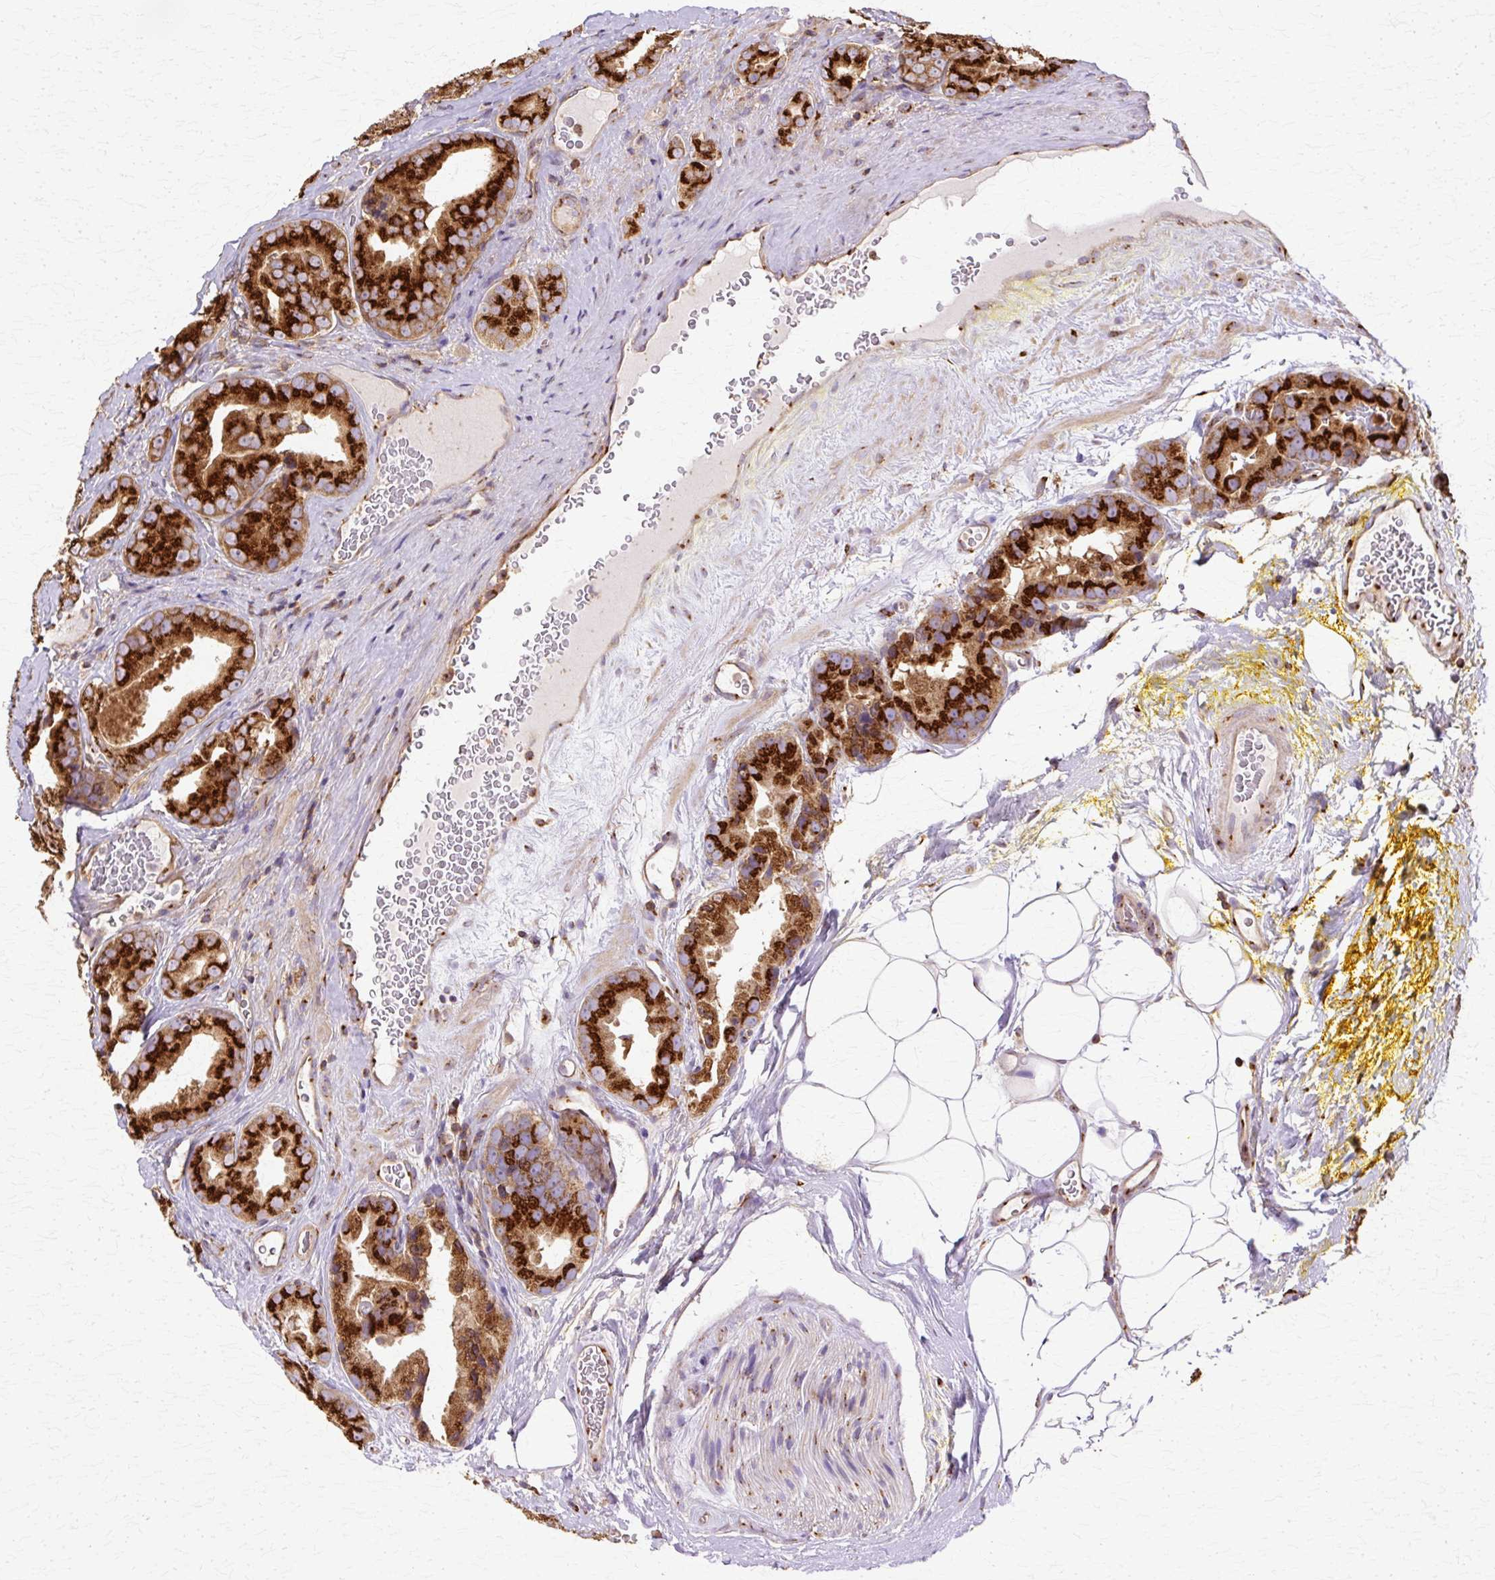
{"staining": {"intensity": "strong", "quantity": ">75%", "location": "cytoplasmic/membranous"}, "tissue": "prostate cancer", "cell_type": "Tumor cells", "image_type": "cancer", "snomed": [{"axis": "morphology", "description": "Adenocarcinoma, High grade"}, {"axis": "topography", "description": "Prostate"}], "caption": "Prostate cancer stained with immunohistochemistry exhibits strong cytoplasmic/membranous positivity in approximately >75% of tumor cells.", "gene": "COPB1", "patient": {"sex": "male", "age": 63}}